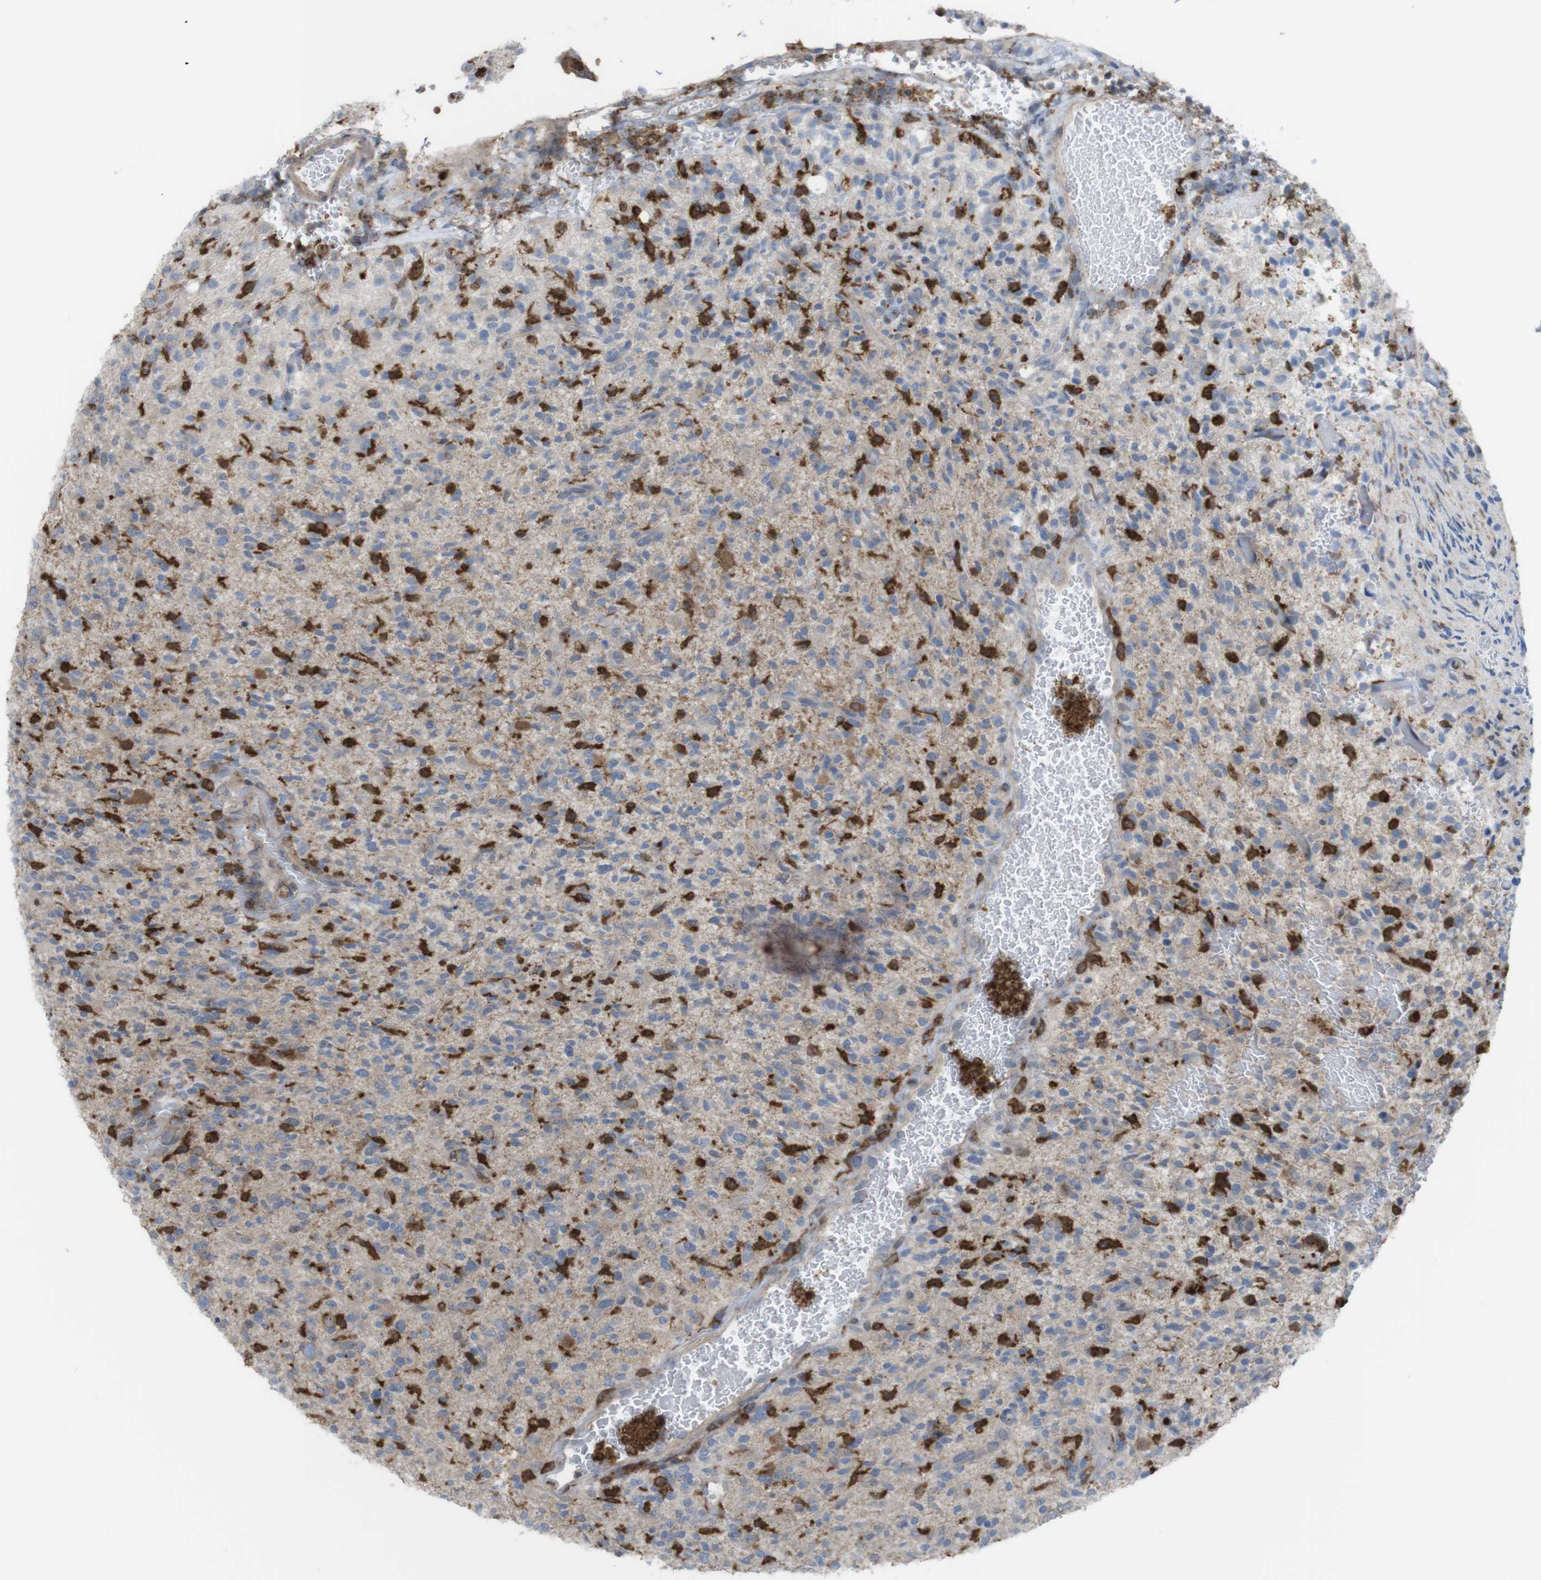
{"staining": {"intensity": "strong", "quantity": "25%-75%", "location": "cytoplasmic/membranous"}, "tissue": "glioma", "cell_type": "Tumor cells", "image_type": "cancer", "snomed": [{"axis": "morphology", "description": "Glioma, malignant, High grade"}, {"axis": "topography", "description": "Brain"}], "caption": "Tumor cells exhibit high levels of strong cytoplasmic/membranous staining in approximately 25%-75% of cells in glioma.", "gene": "PRKCD", "patient": {"sex": "male", "age": 71}}